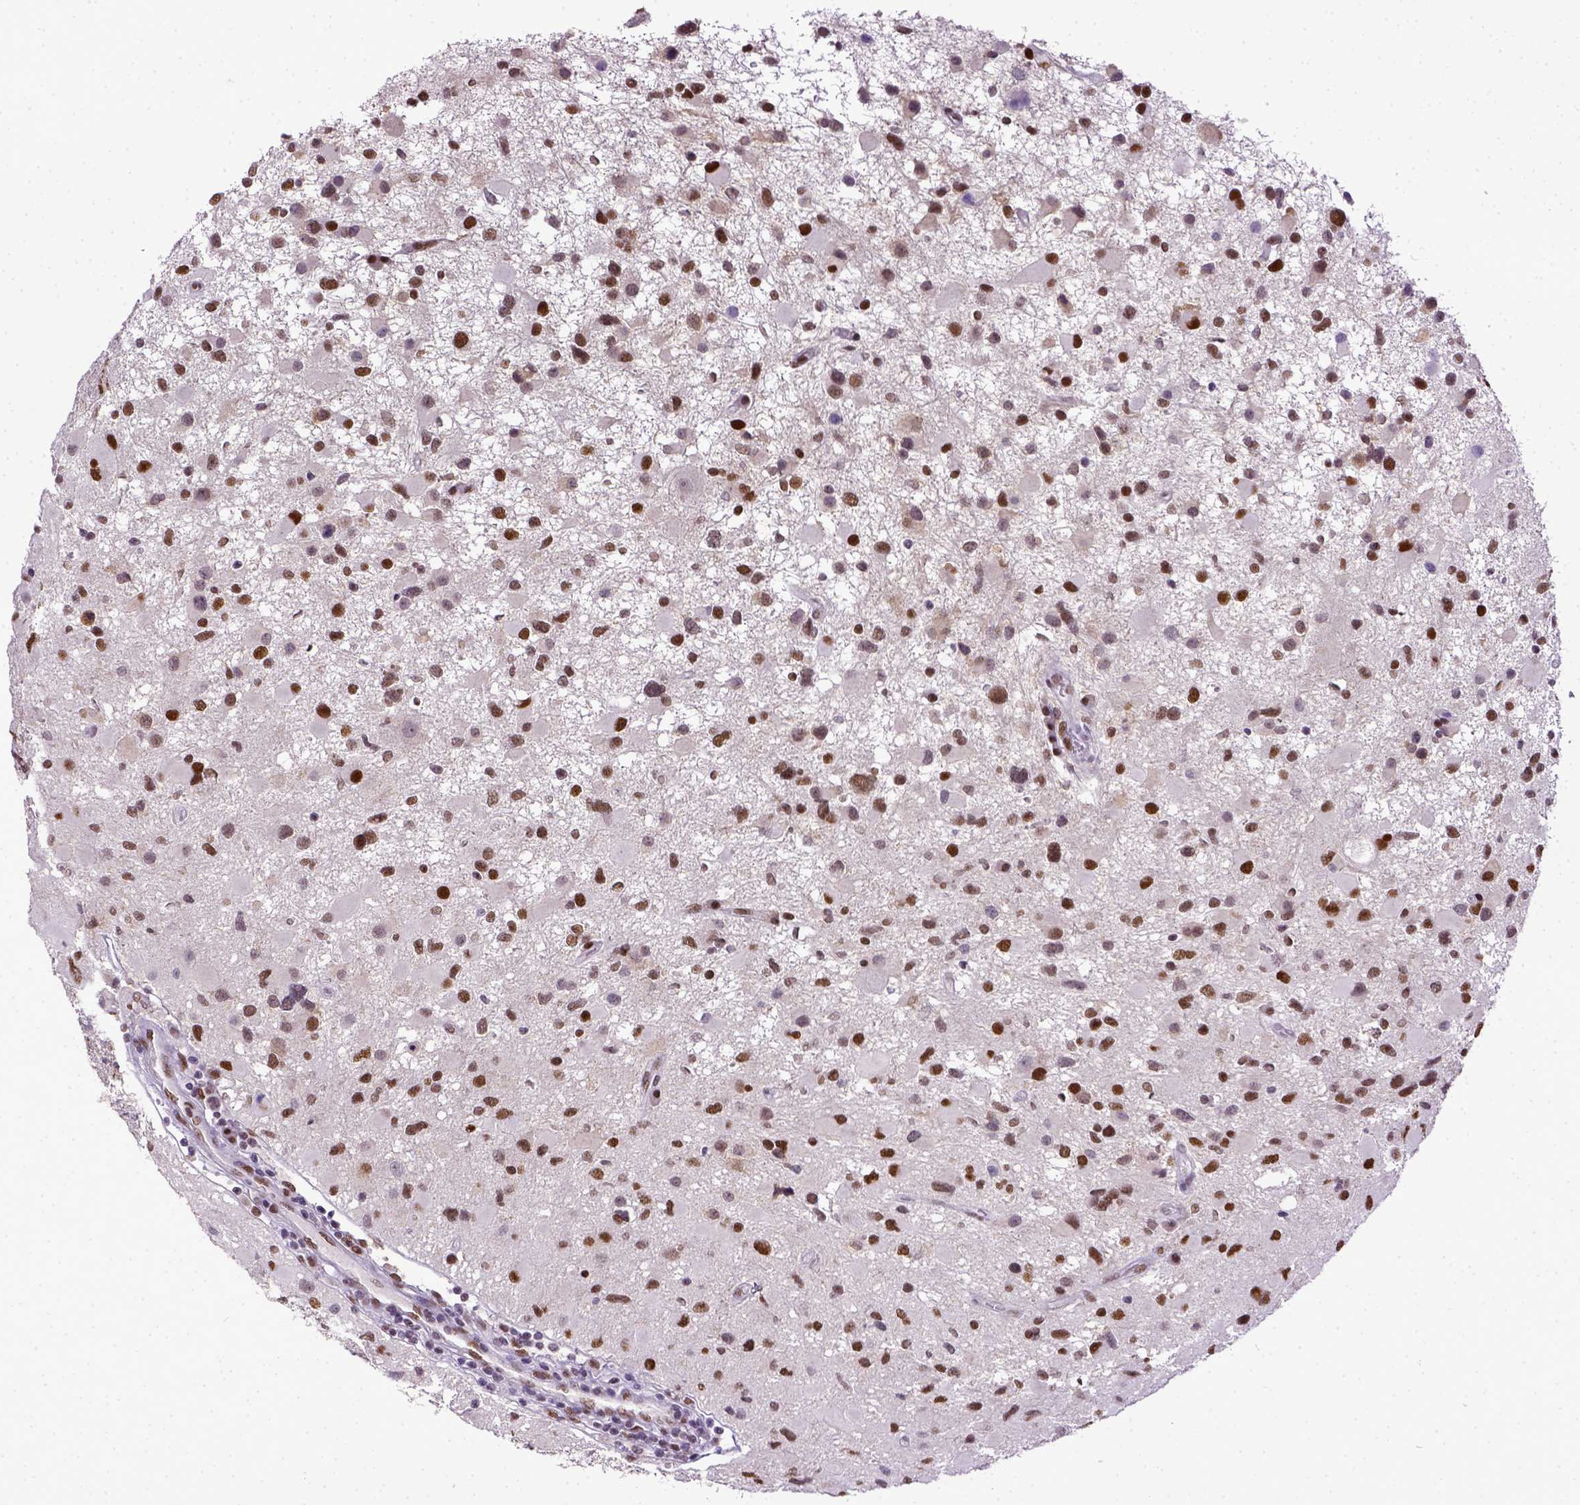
{"staining": {"intensity": "moderate", "quantity": ">75%", "location": "nuclear"}, "tissue": "glioma", "cell_type": "Tumor cells", "image_type": "cancer", "snomed": [{"axis": "morphology", "description": "Glioma, malignant, Low grade"}, {"axis": "topography", "description": "Brain"}], "caption": "There is medium levels of moderate nuclear expression in tumor cells of glioma, as demonstrated by immunohistochemical staining (brown color).", "gene": "ERCC1", "patient": {"sex": "female", "age": 32}}